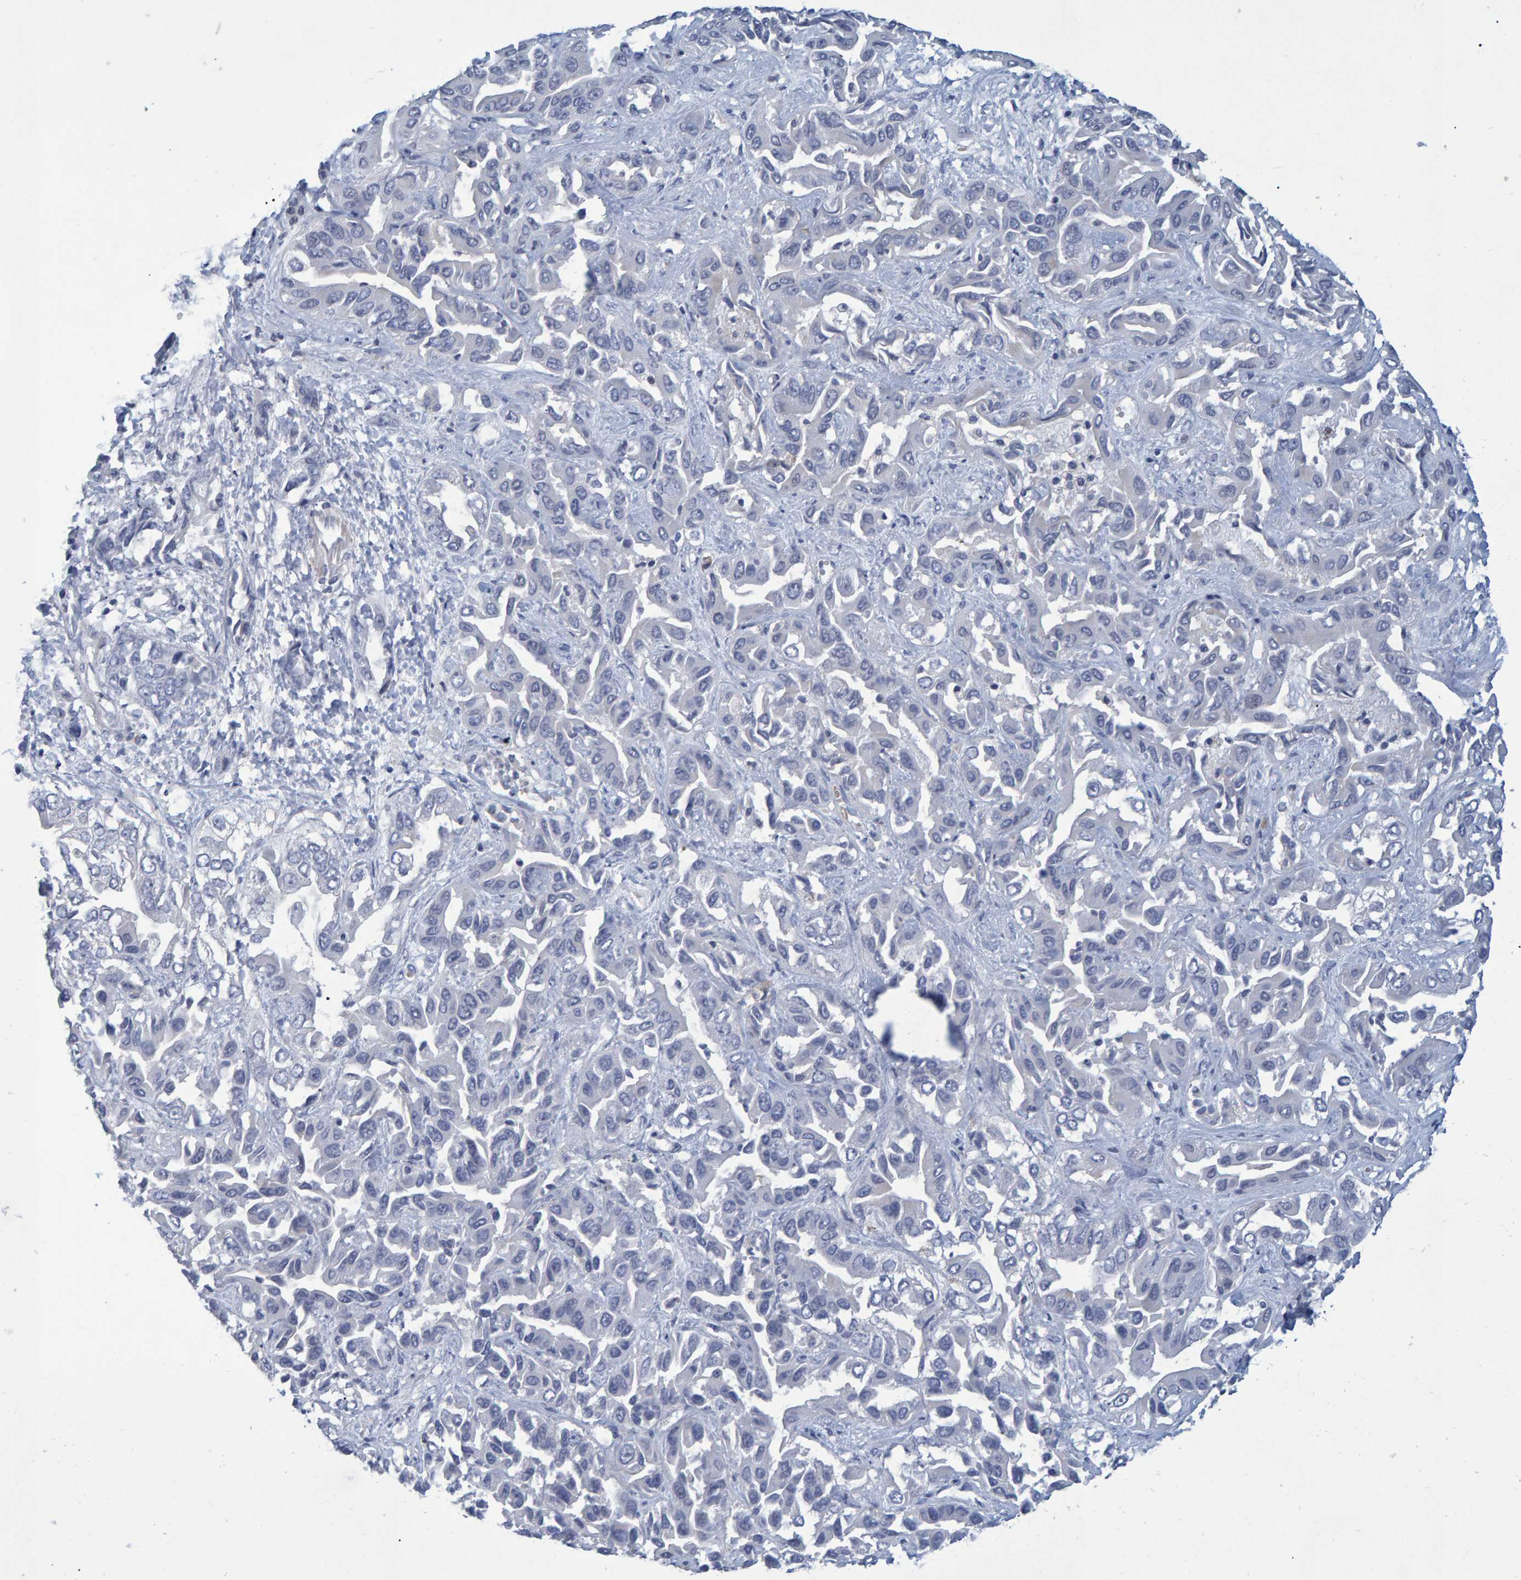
{"staining": {"intensity": "negative", "quantity": "none", "location": "none"}, "tissue": "liver cancer", "cell_type": "Tumor cells", "image_type": "cancer", "snomed": [{"axis": "morphology", "description": "Cholangiocarcinoma"}, {"axis": "topography", "description": "Liver"}], "caption": "The IHC histopathology image has no significant staining in tumor cells of liver cholangiocarcinoma tissue. The staining is performed using DAB (3,3'-diaminobenzidine) brown chromogen with nuclei counter-stained in using hematoxylin.", "gene": "QKI", "patient": {"sex": "female", "age": 52}}